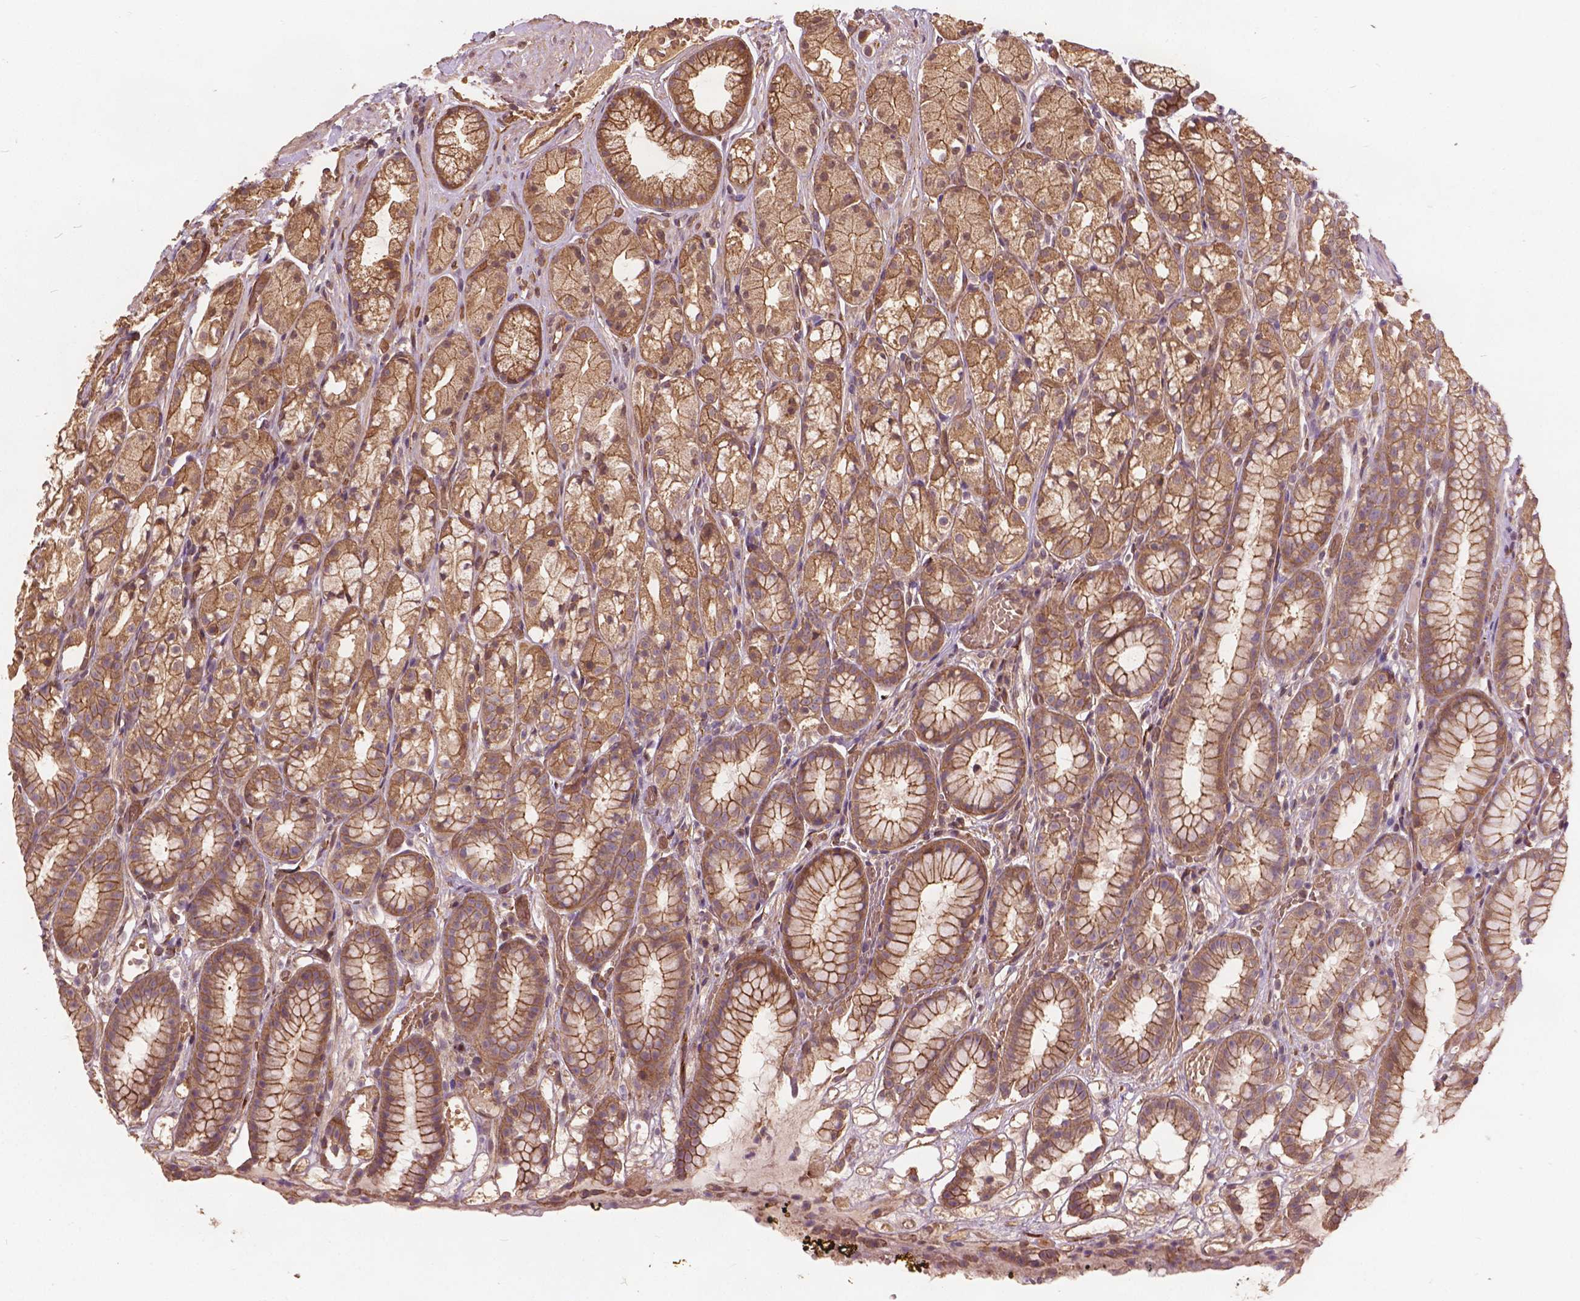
{"staining": {"intensity": "moderate", "quantity": ">75%", "location": "cytoplasmic/membranous"}, "tissue": "stomach", "cell_type": "Glandular cells", "image_type": "normal", "snomed": [{"axis": "morphology", "description": "Normal tissue, NOS"}, {"axis": "topography", "description": "Stomach"}], "caption": "Protein staining by IHC displays moderate cytoplasmic/membranous expression in approximately >75% of glandular cells in normal stomach. Nuclei are stained in blue.", "gene": "UBXN2A", "patient": {"sex": "male", "age": 70}}